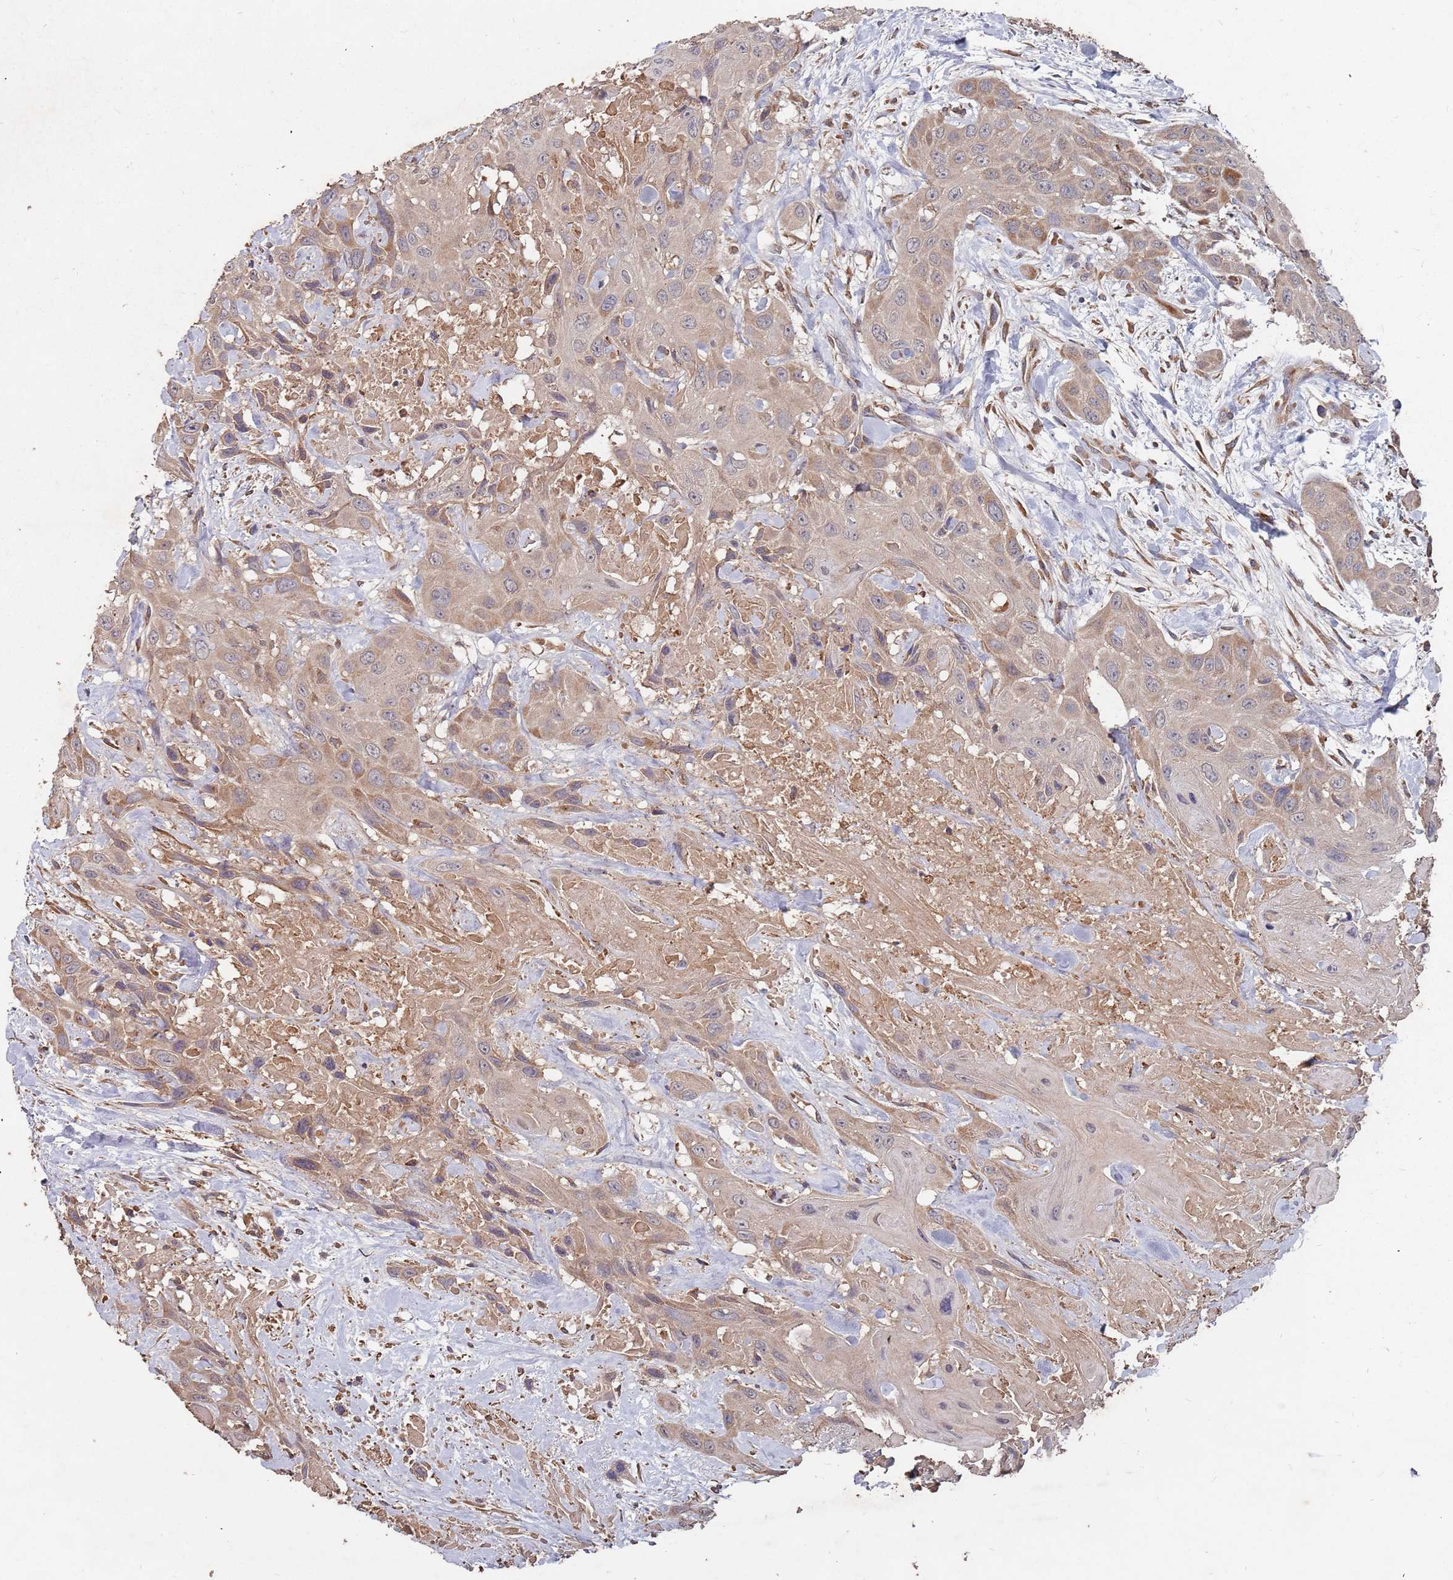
{"staining": {"intensity": "moderate", "quantity": "25%-75%", "location": "cytoplasmic/membranous"}, "tissue": "head and neck cancer", "cell_type": "Tumor cells", "image_type": "cancer", "snomed": [{"axis": "morphology", "description": "Squamous cell carcinoma, NOS"}, {"axis": "topography", "description": "Head-Neck"}], "caption": "Protein analysis of head and neck cancer tissue reveals moderate cytoplasmic/membranous positivity in approximately 25%-75% of tumor cells.", "gene": "ATG5", "patient": {"sex": "male", "age": 81}}